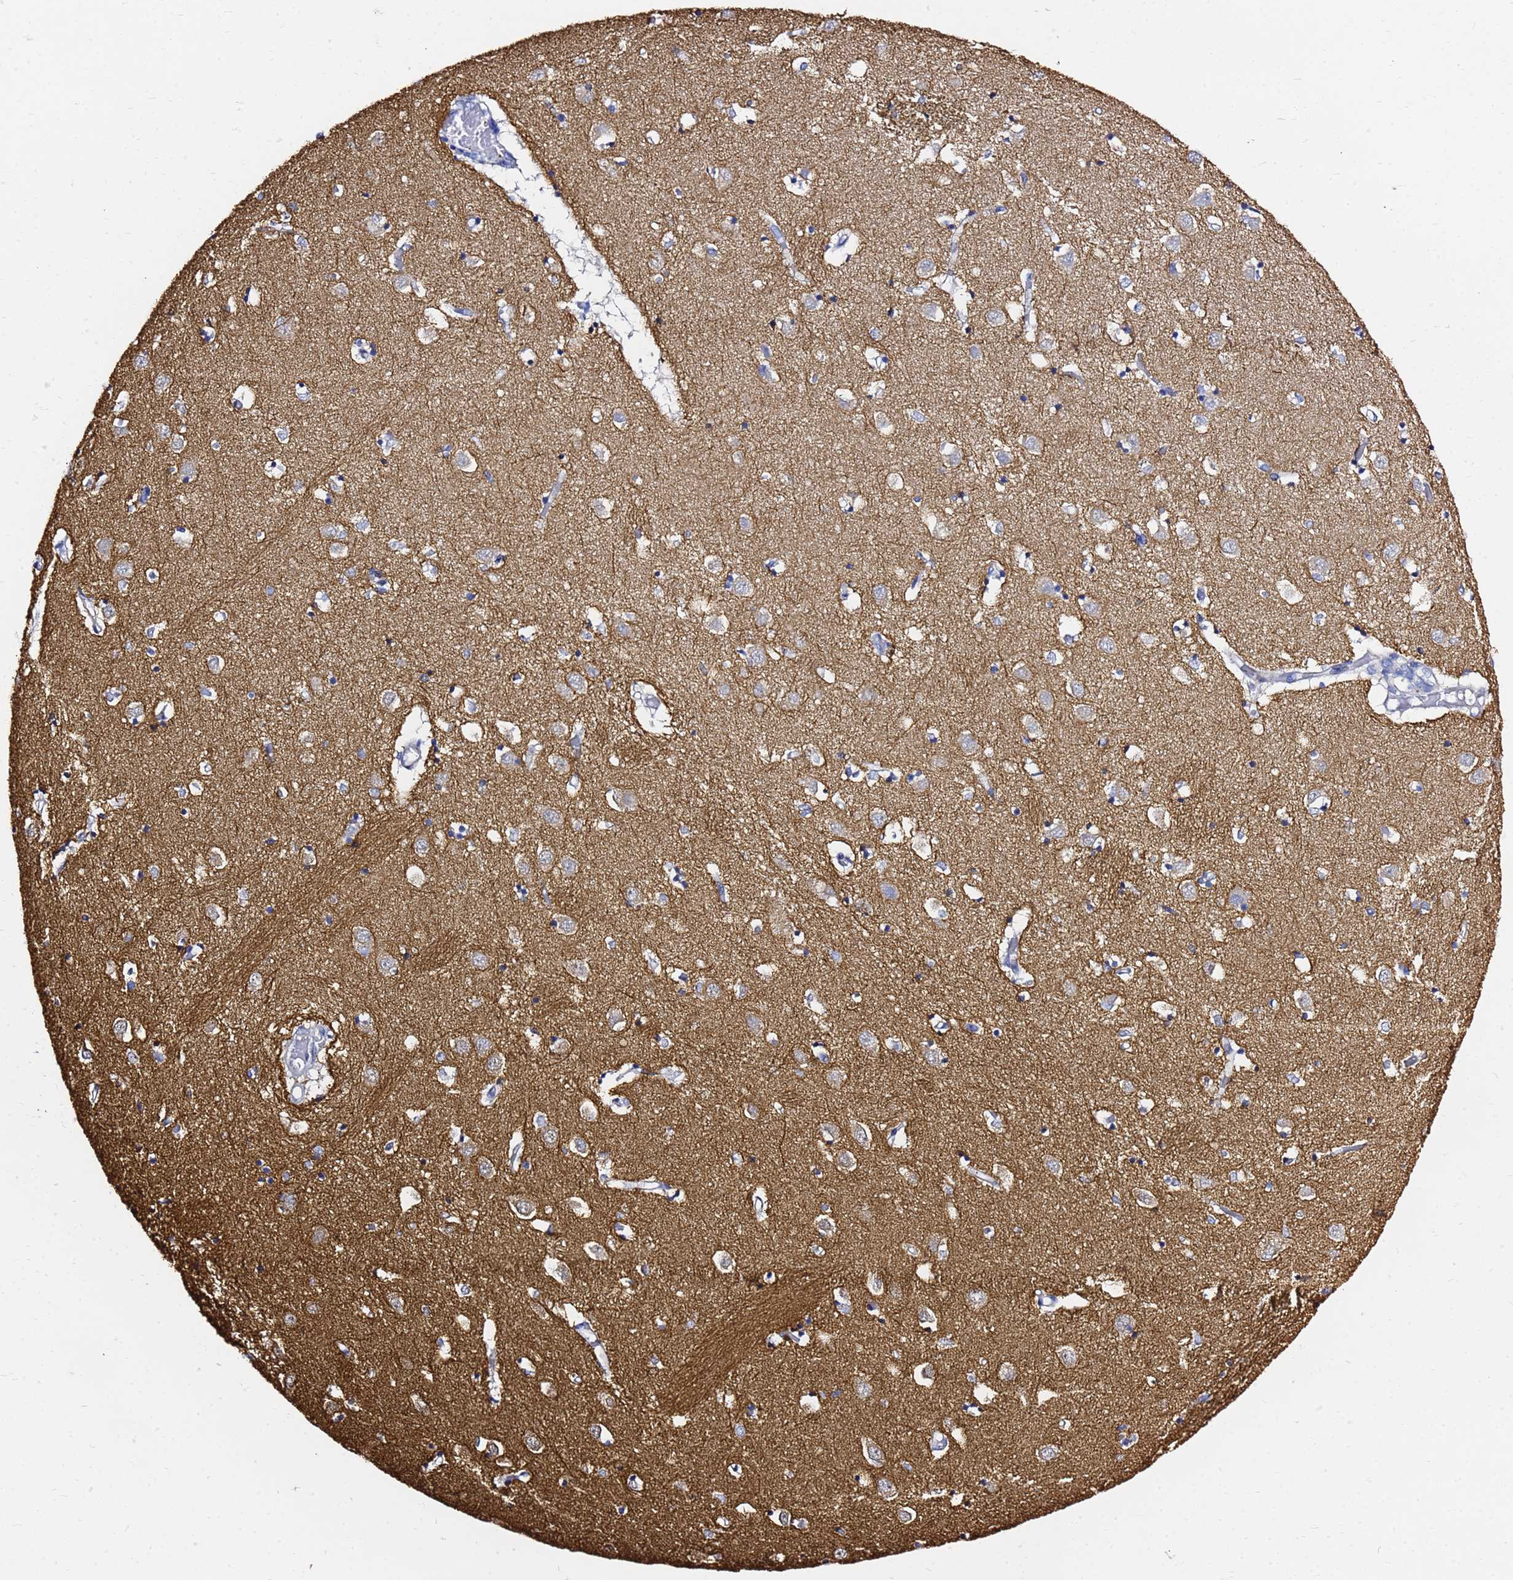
{"staining": {"intensity": "weak", "quantity": "25%-75%", "location": "cytoplasmic/membranous"}, "tissue": "caudate", "cell_type": "Glial cells", "image_type": "normal", "snomed": [{"axis": "morphology", "description": "Normal tissue, NOS"}, {"axis": "topography", "description": "Lateral ventricle wall"}], "caption": "Immunohistochemical staining of benign human caudate displays low levels of weak cytoplasmic/membranous staining in approximately 25%-75% of glial cells. Nuclei are stained in blue.", "gene": "TUBA8", "patient": {"sex": "male", "age": 70}}